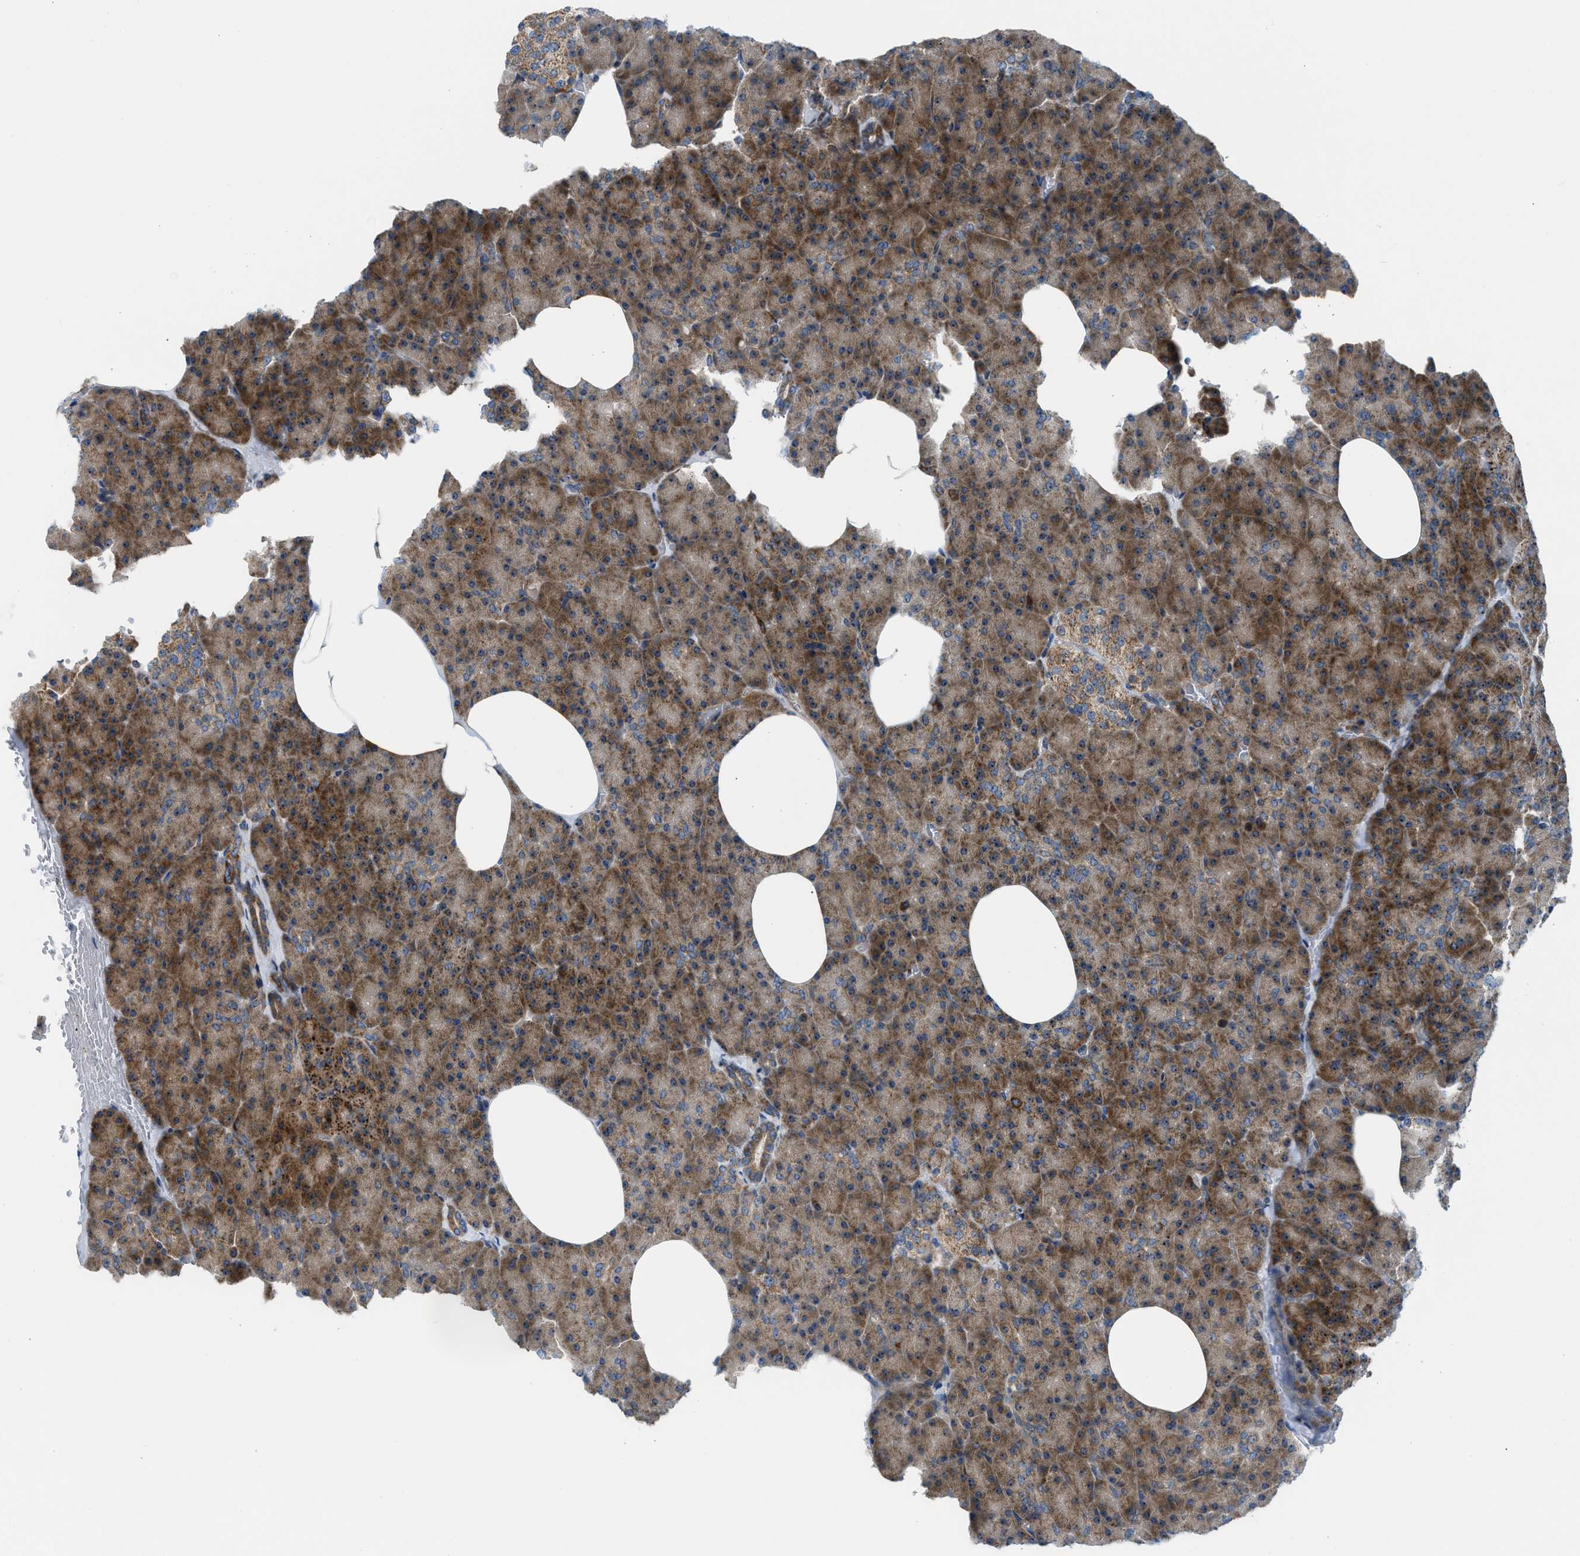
{"staining": {"intensity": "moderate", "quantity": ">75%", "location": "cytoplasmic/membranous,nuclear"}, "tissue": "pancreas", "cell_type": "Exocrine glandular cells", "image_type": "normal", "snomed": [{"axis": "morphology", "description": "Normal tissue, NOS"}, {"axis": "topography", "description": "Pancreas"}], "caption": "Normal pancreas reveals moderate cytoplasmic/membranous,nuclear expression in approximately >75% of exocrine glandular cells (Stains: DAB (3,3'-diaminobenzidine) in brown, nuclei in blue, Microscopy: brightfield microscopy at high magnification)..", "gene": "TPH1", "patient": {"sex": "female", "age": 35}}